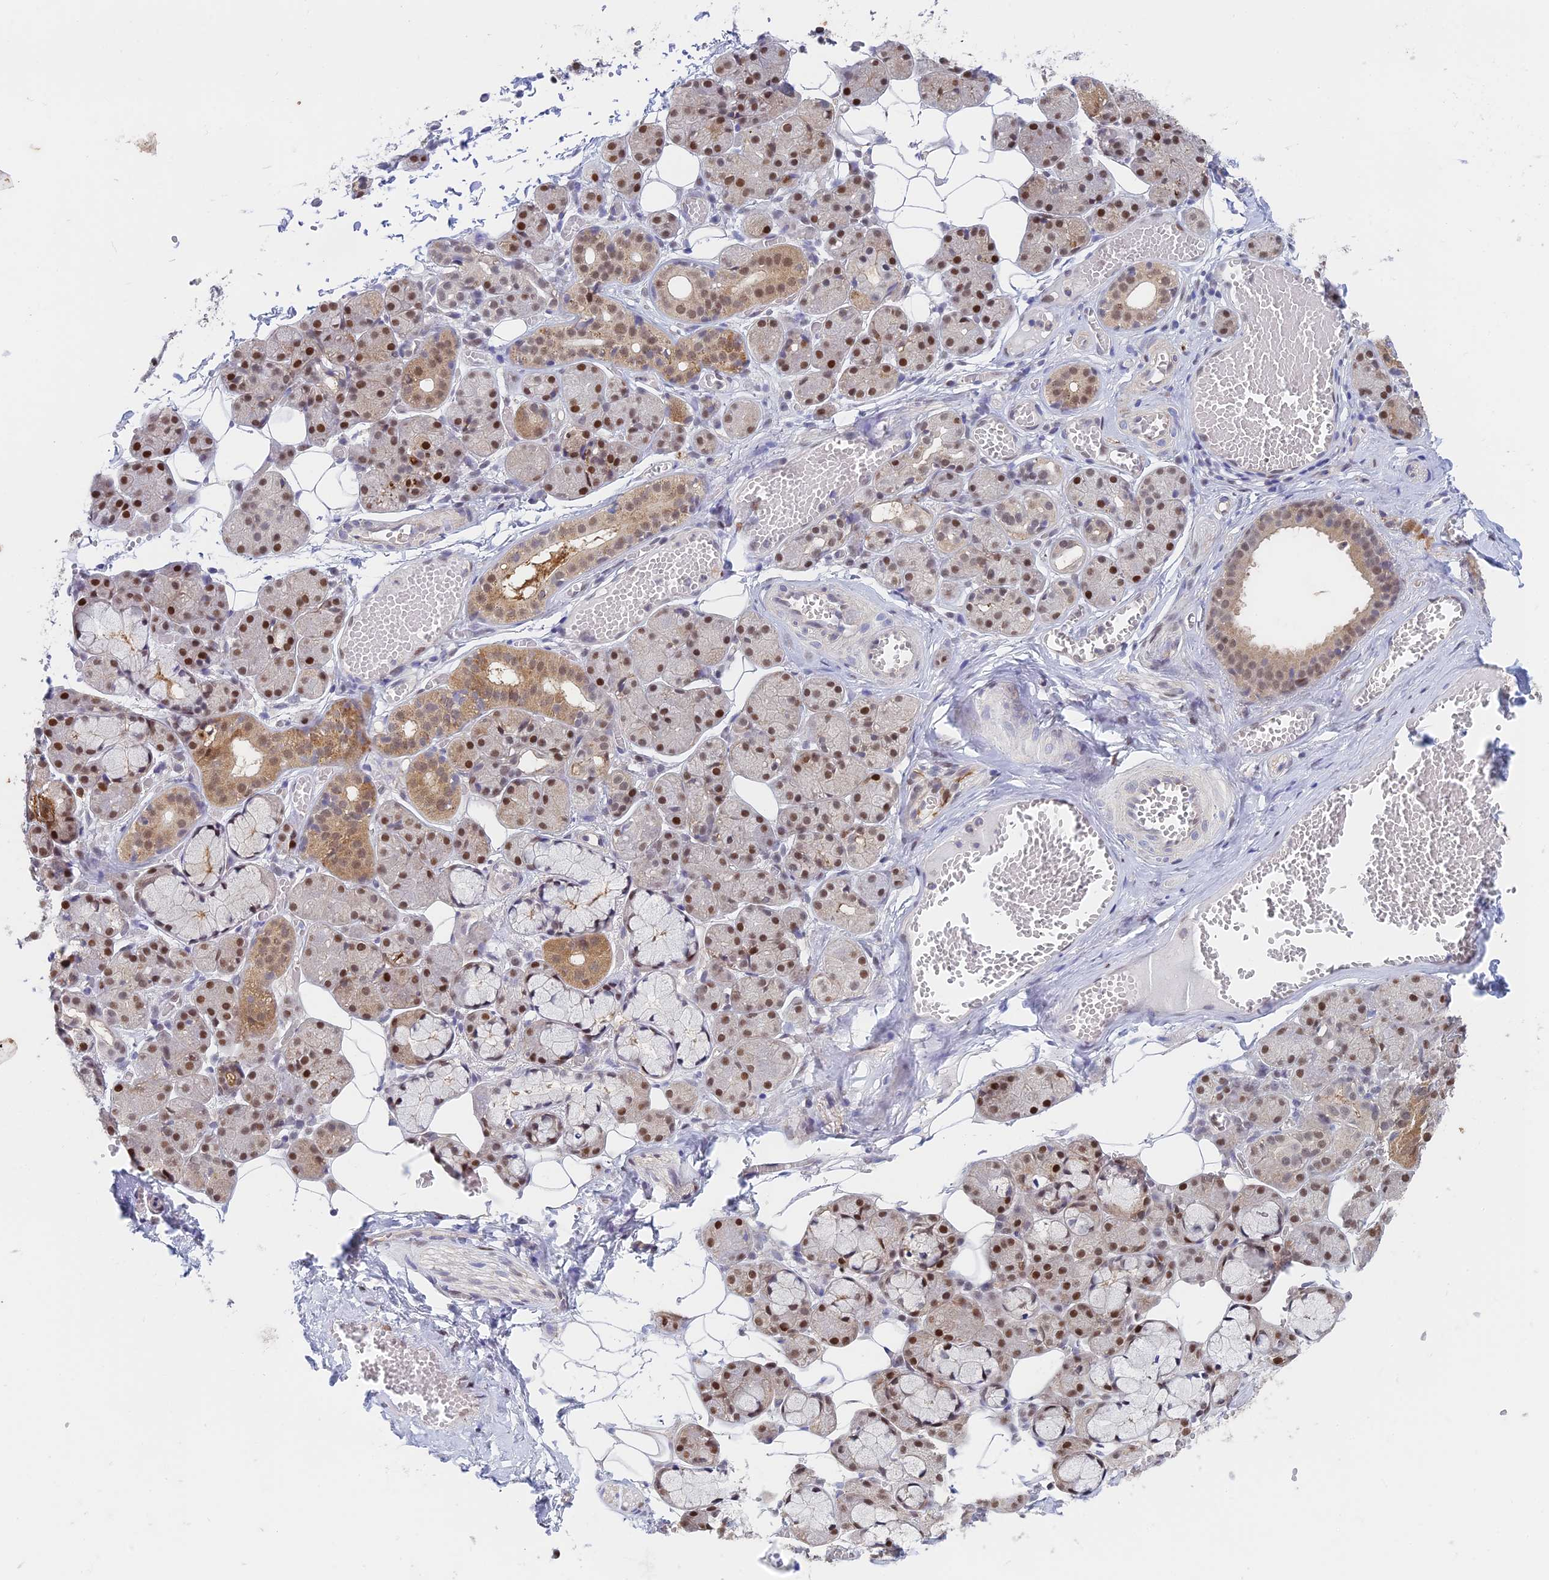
{"staining": {"intensity": "moderate", "quantity": "25%-75%", "location": "cytoplasmic/membranous,nuclear"}, "tissue": "salivary gland", "cell_type": "Glandular cells", "image_type": "normal", "snomed": [{"axis": "morphology", "description": "Normal tissue, NOS"}, {"axis": "topography", "description": "Salivary gland"}], "caption": "Brown immunohistochemical staining in benign human salivary gland shows moderate cytoplasmic/membranous,nuclear positivity in about 25%-75% of glandular cells.", "gene": "MRPL17", "patient": {"sex": "male", "age": 63}}